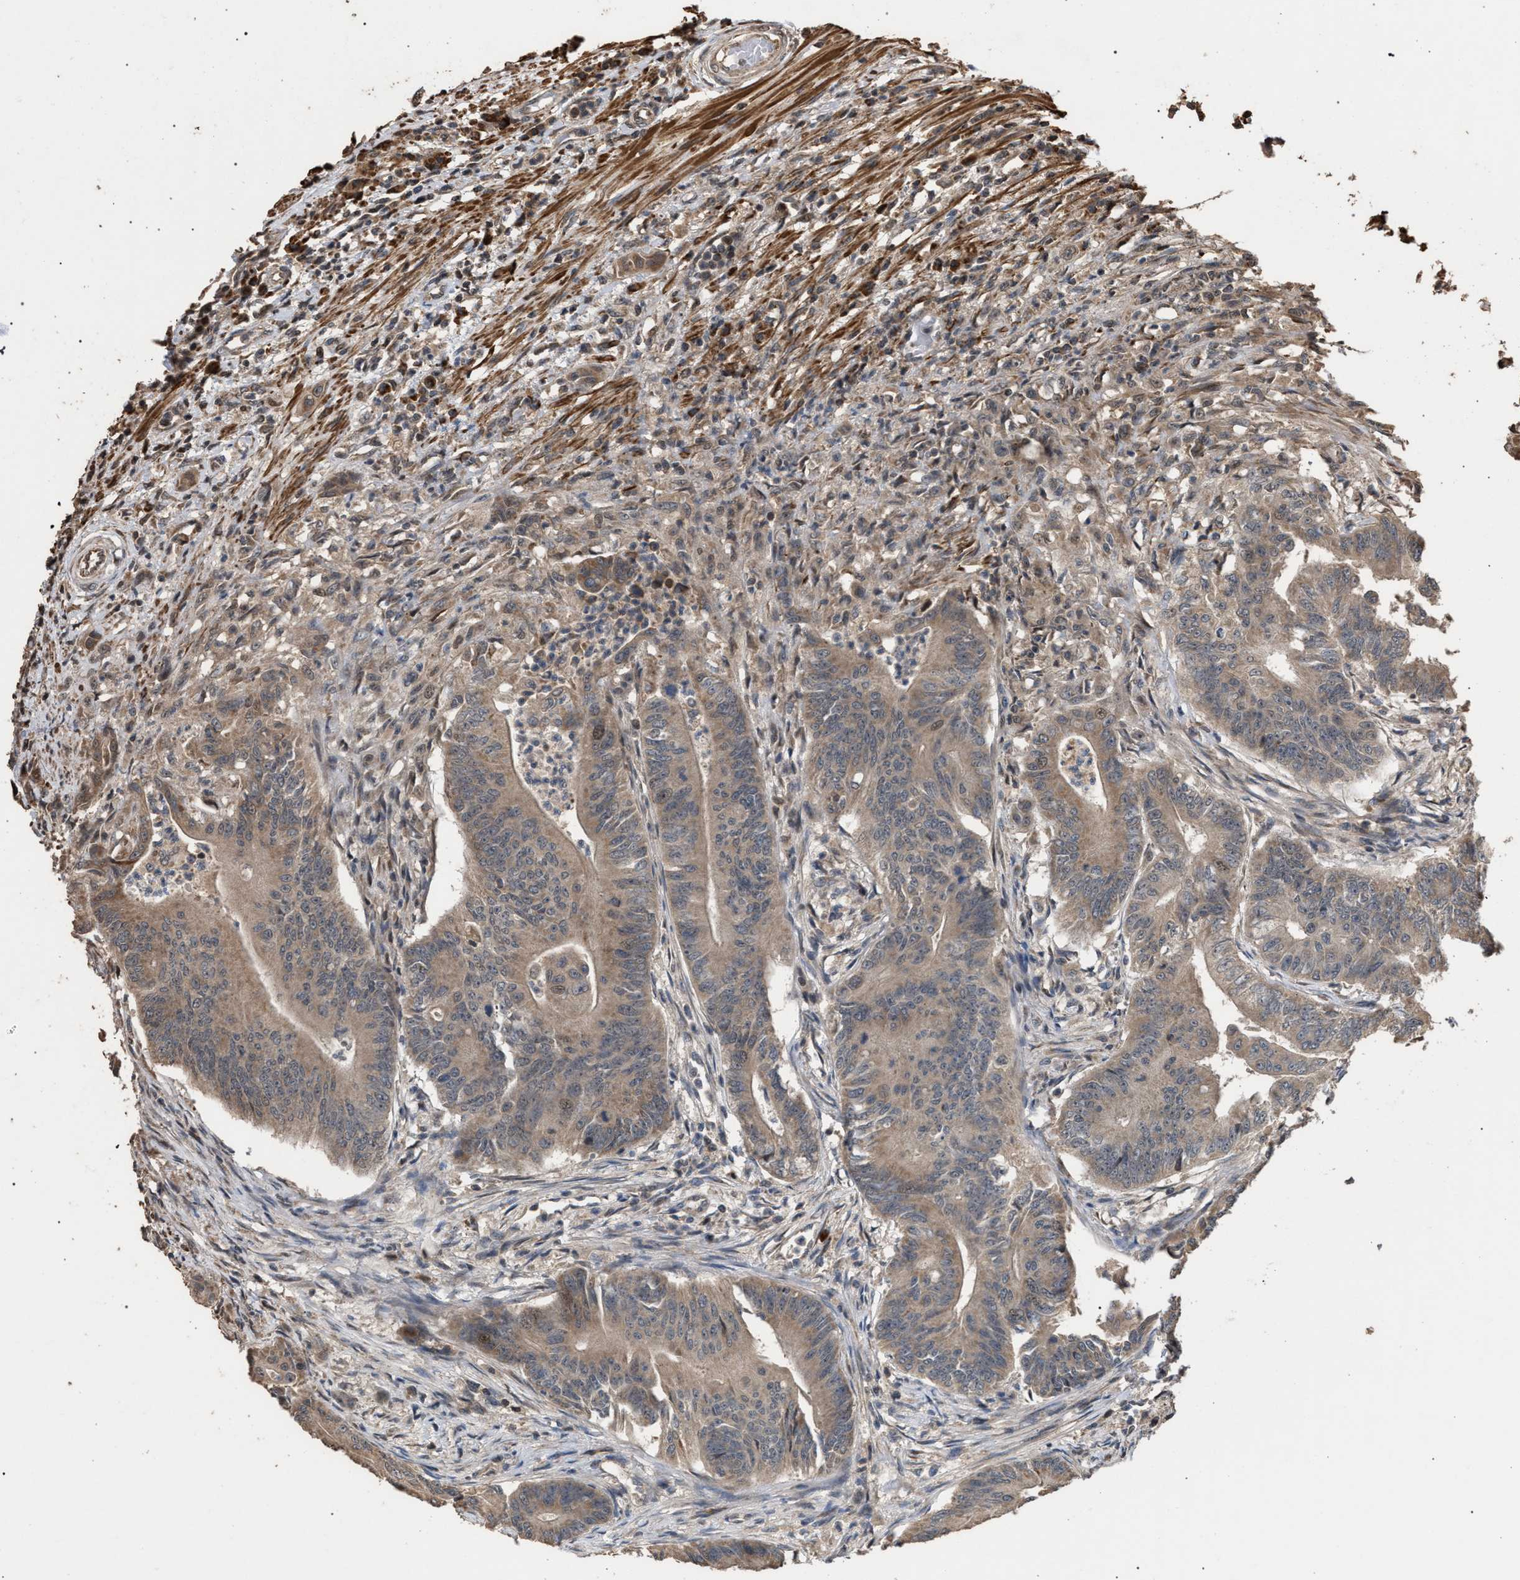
{"staining": {"intensity": "weak", "quantity": ">75%", "location": "cytoplasmic/membranous"}, "tissue": "colorectal cancer", "cell_type": "Tumor cells", "image_type": "cancer", "snomed": [{"axis": "morphology", "description": "Adenoma, NOS"}, {"axis": "morphology", "description": "Adenocarcinoma, NOS"}, {"axis": "topography", "description": "Colon"}], "caption": "Colorectal cancer stained for a protein (brown) exhibits weak cytoplasmic/membranous positive expression in about >75% of tumor cells.", "gene": "NAA35", "patient": {"sex": "male", "age": 79}}